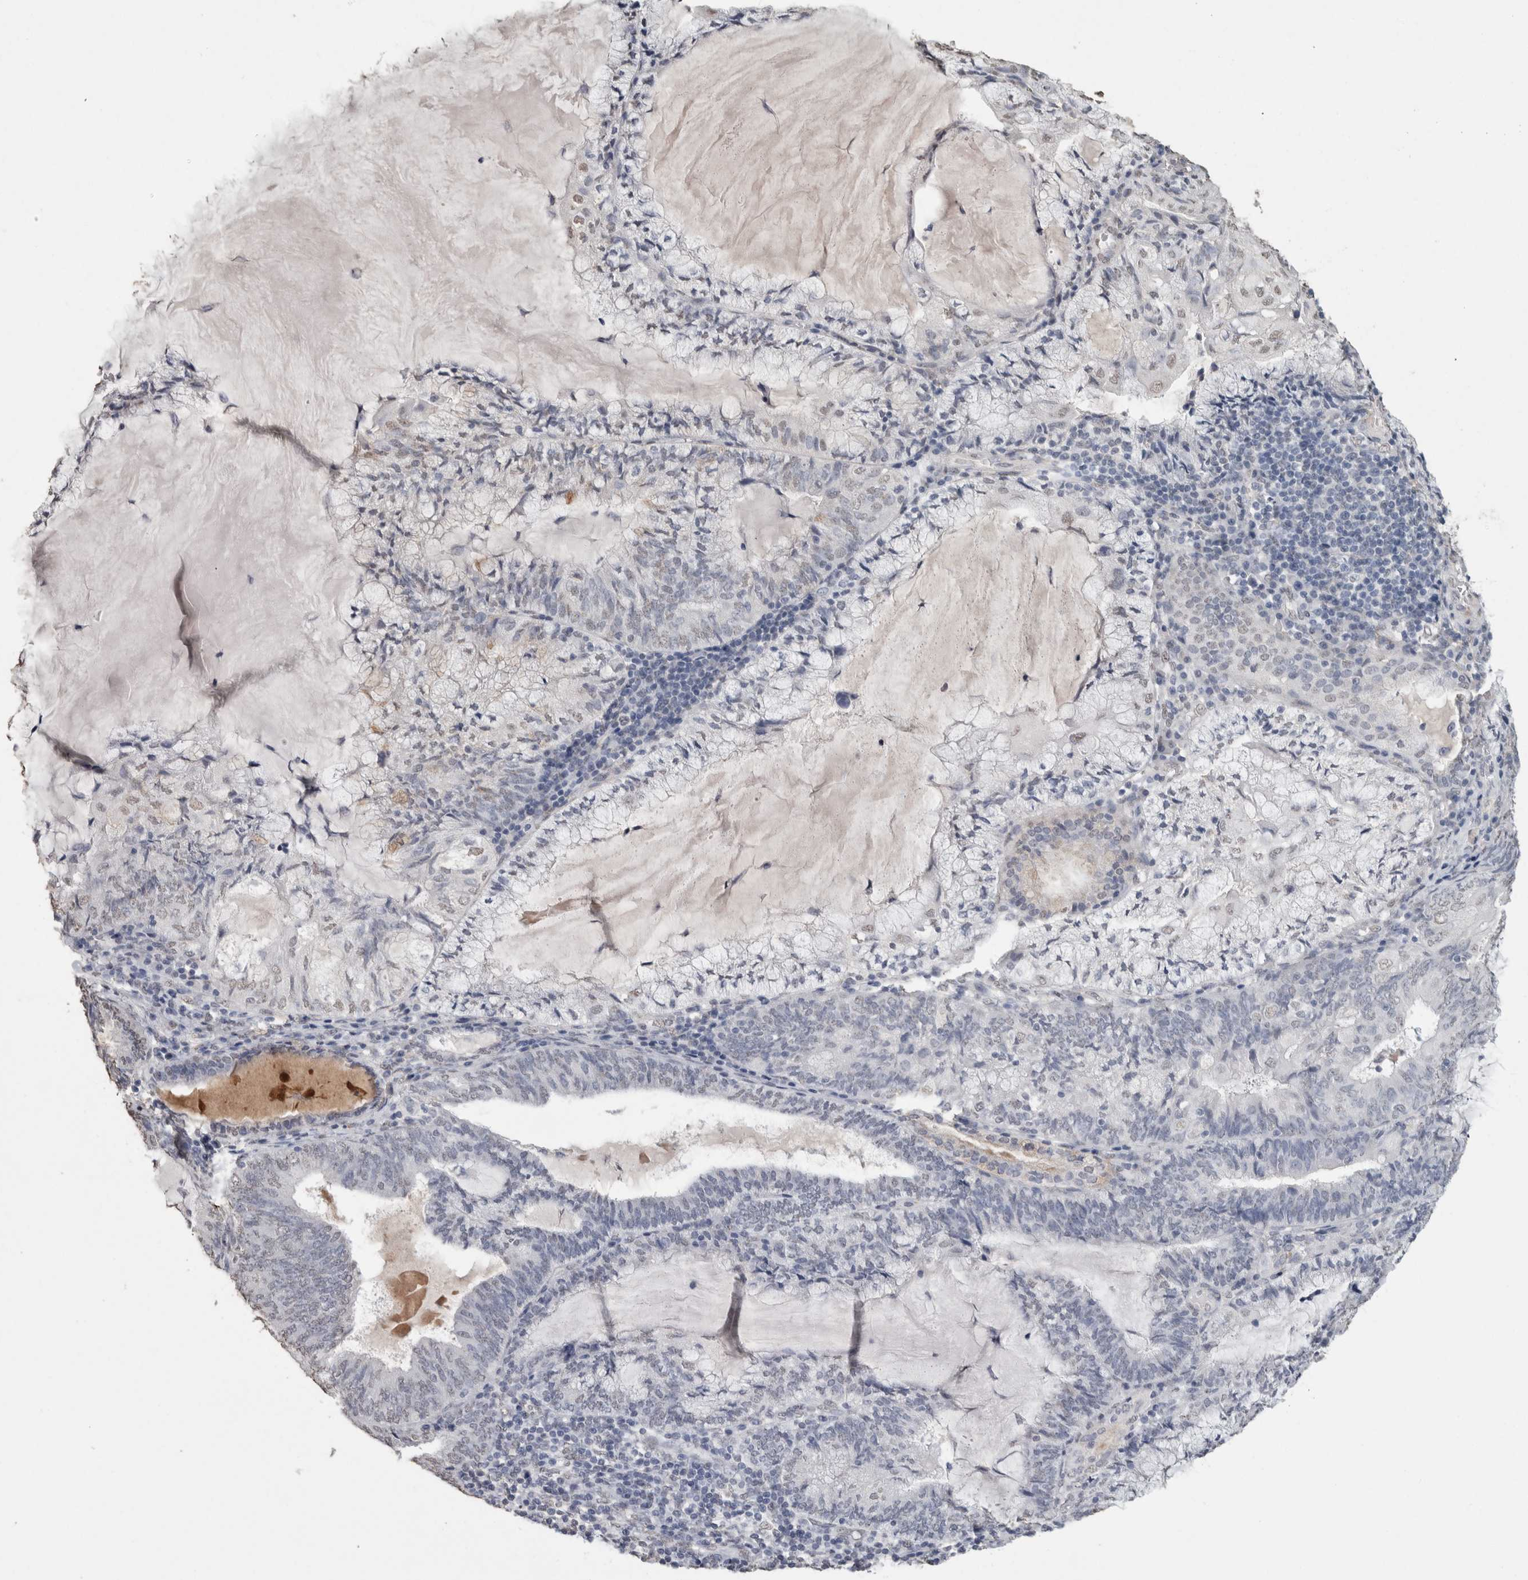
{"staining": {"intensity": "negative", "quantity": "none", "location": "none"}, "tissue": "endometrial cancer", "cell_type": "Tumor cells", "image_type": "cancer", "snomed": [{"axis": "morphology", "description": "Adenocarcinoma, NOS"}, {"axis": "topography", "description": "Endometrium"}], "caption": "Tumor cells show no significant protein positivity in endometrial adenocarcinoma. The staining is performed using DAB brown chromogen with nuclei counter-stained in using hematoxylin.", "gene": "LTBP1", "patient": {"sex": "female", "age": 81}}